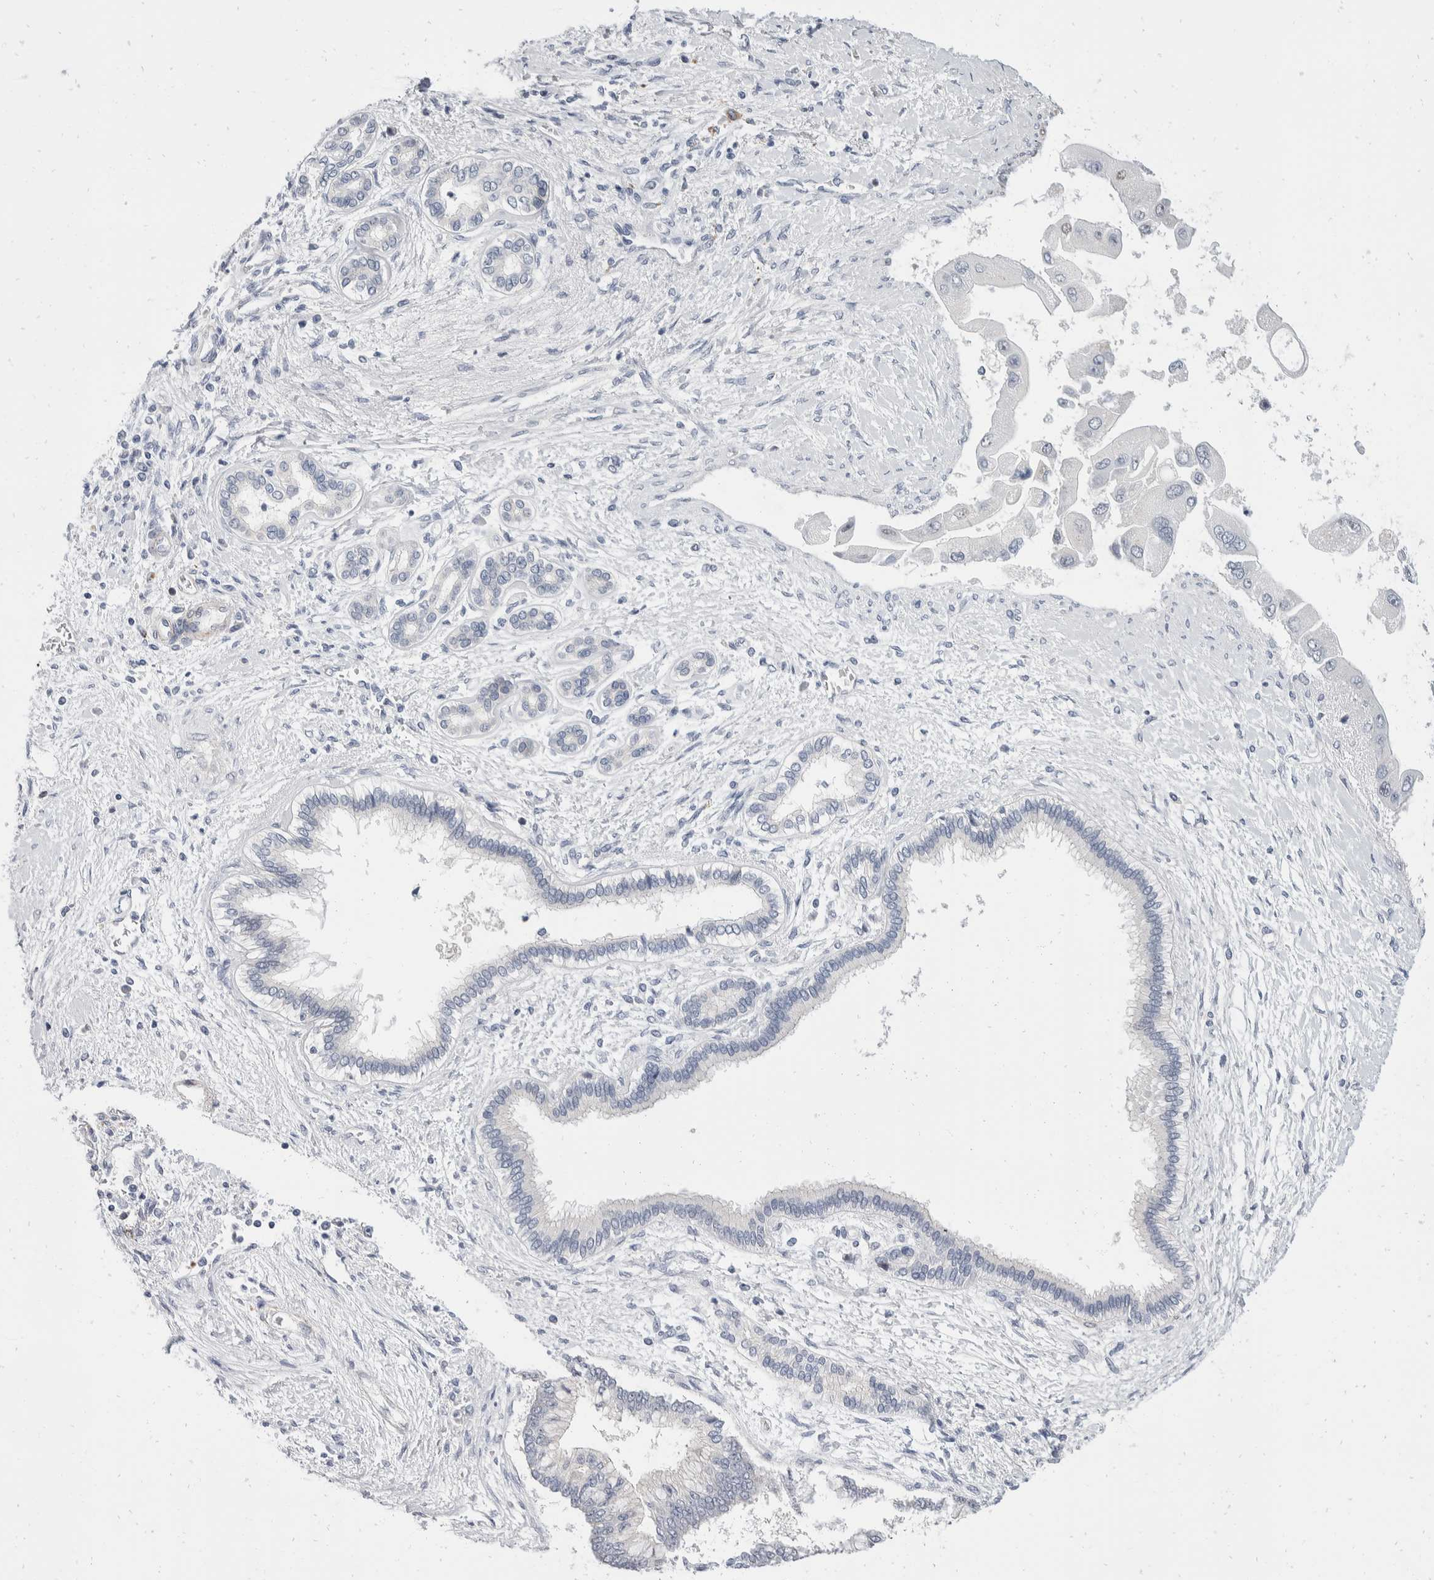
{"staining": {"intensity": "negative", "quantity": "none", "location": "none"}, "tissue": "liver cancer", "cell_type": "Tumor cells", "image_type": "cancer", "snomed": [{"axis": "morphology", "description": "Cholangiocarcinoma"}, {"axis": "topography", "description": "Liver"}], "caption": "A high-resolution micrograph shows immunohistochemistry staining of liver cancer (cholangiocarcinoma), which exhibits no significant staining in tumor cells.", "gene": "CATSPERD", "patient": {"sex": "male", "age": 50}}